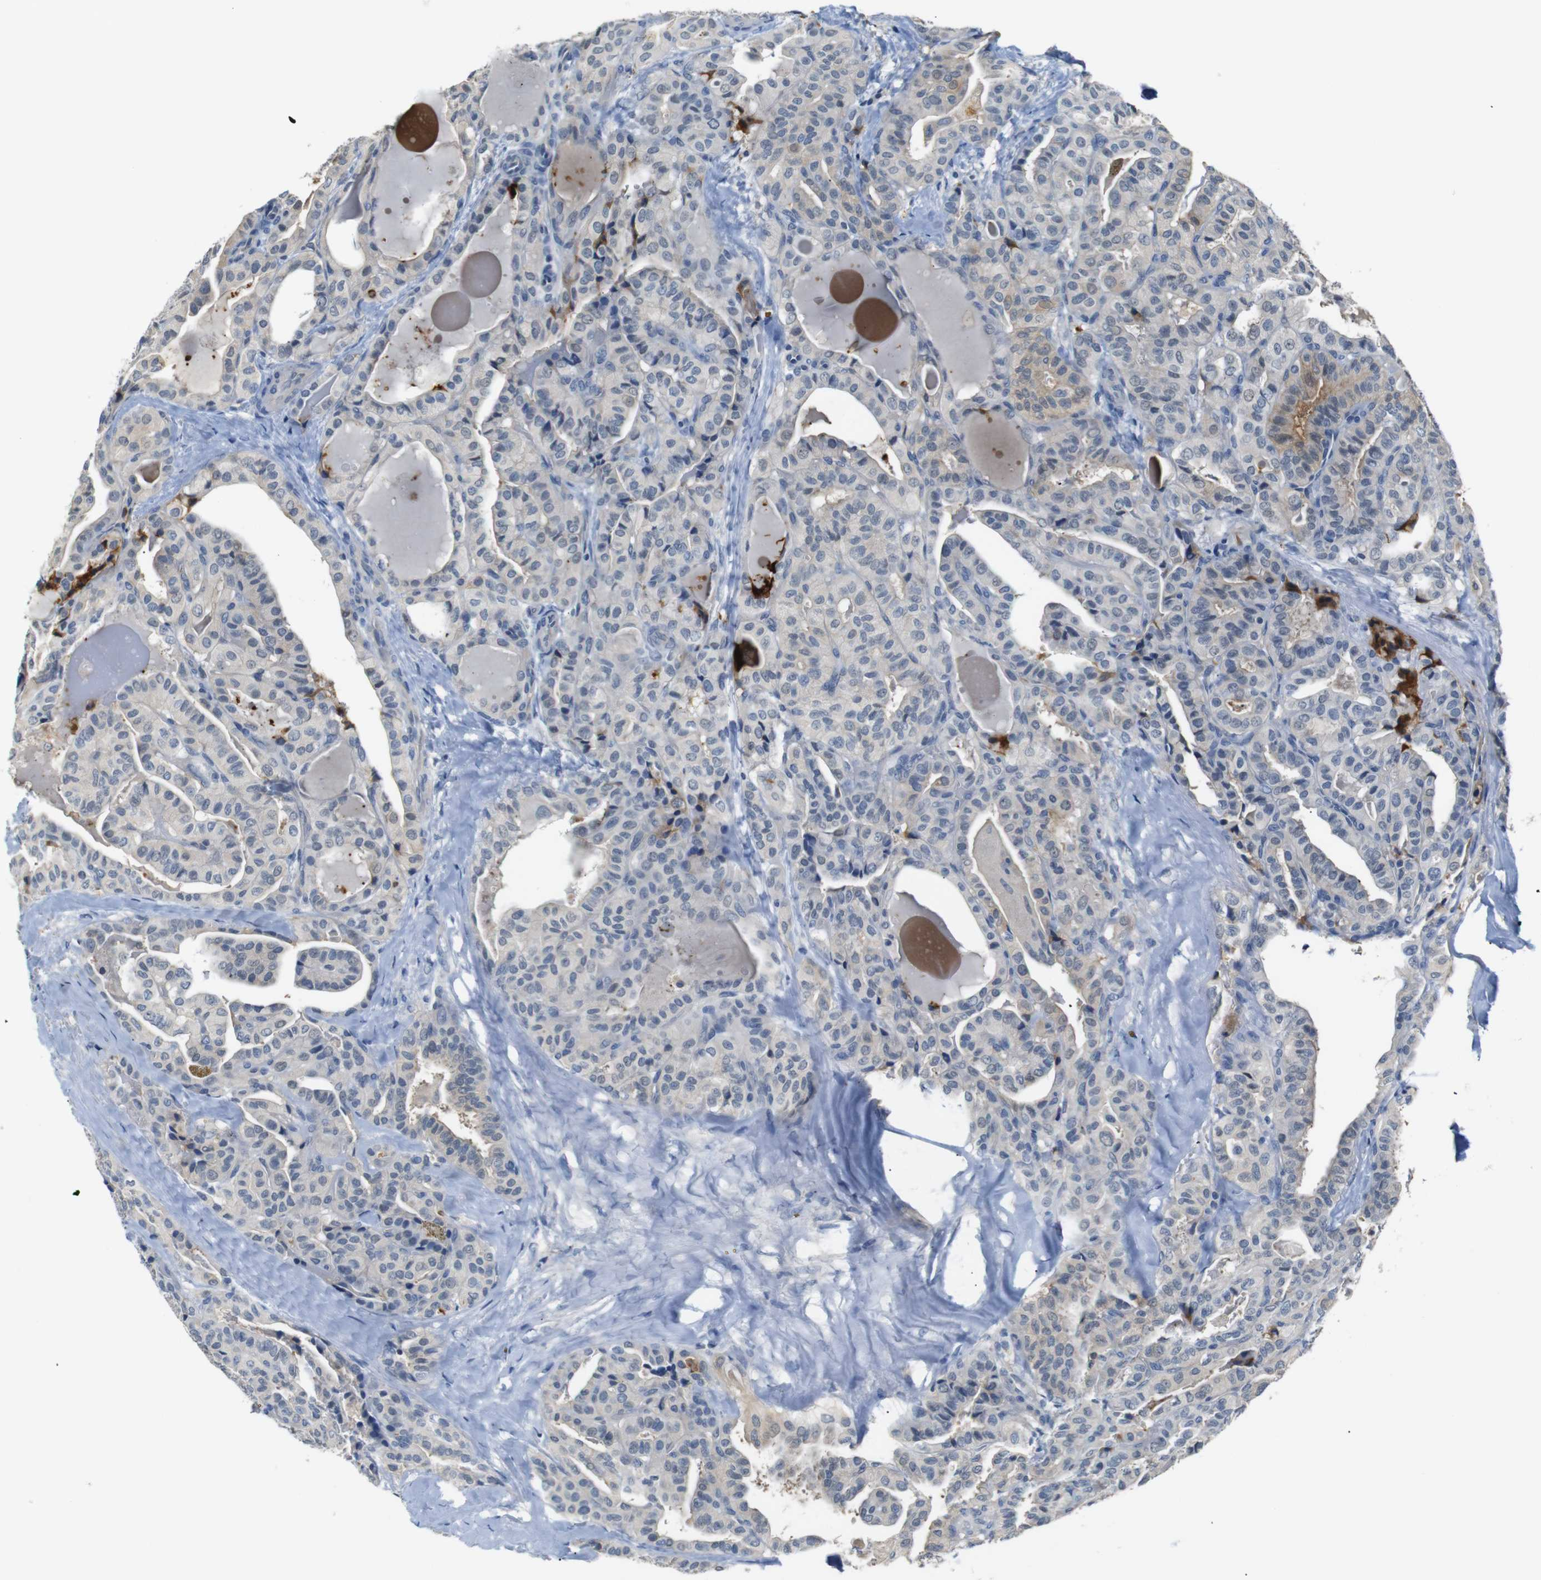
{"staining": {"intensity": "negative", "quantity": "none", "location": "none"}, "tissue": "thyroid cancer", "cell_type": "Tumor cells", "image_type": "cancer", "snomed": [{"axis": "morphology", "description": "Papillary adenocarcinoma, NOS"}, {"axis": "topography", "description": "Thyroid gland"}], "caption": "This is an immunohistochemistry histopathology image of human thyroid papillary adenocarcinoma. There is no positivity in tumor cells.", "gene": "SFN", "patient": {"sex": "male", "age": 77}}